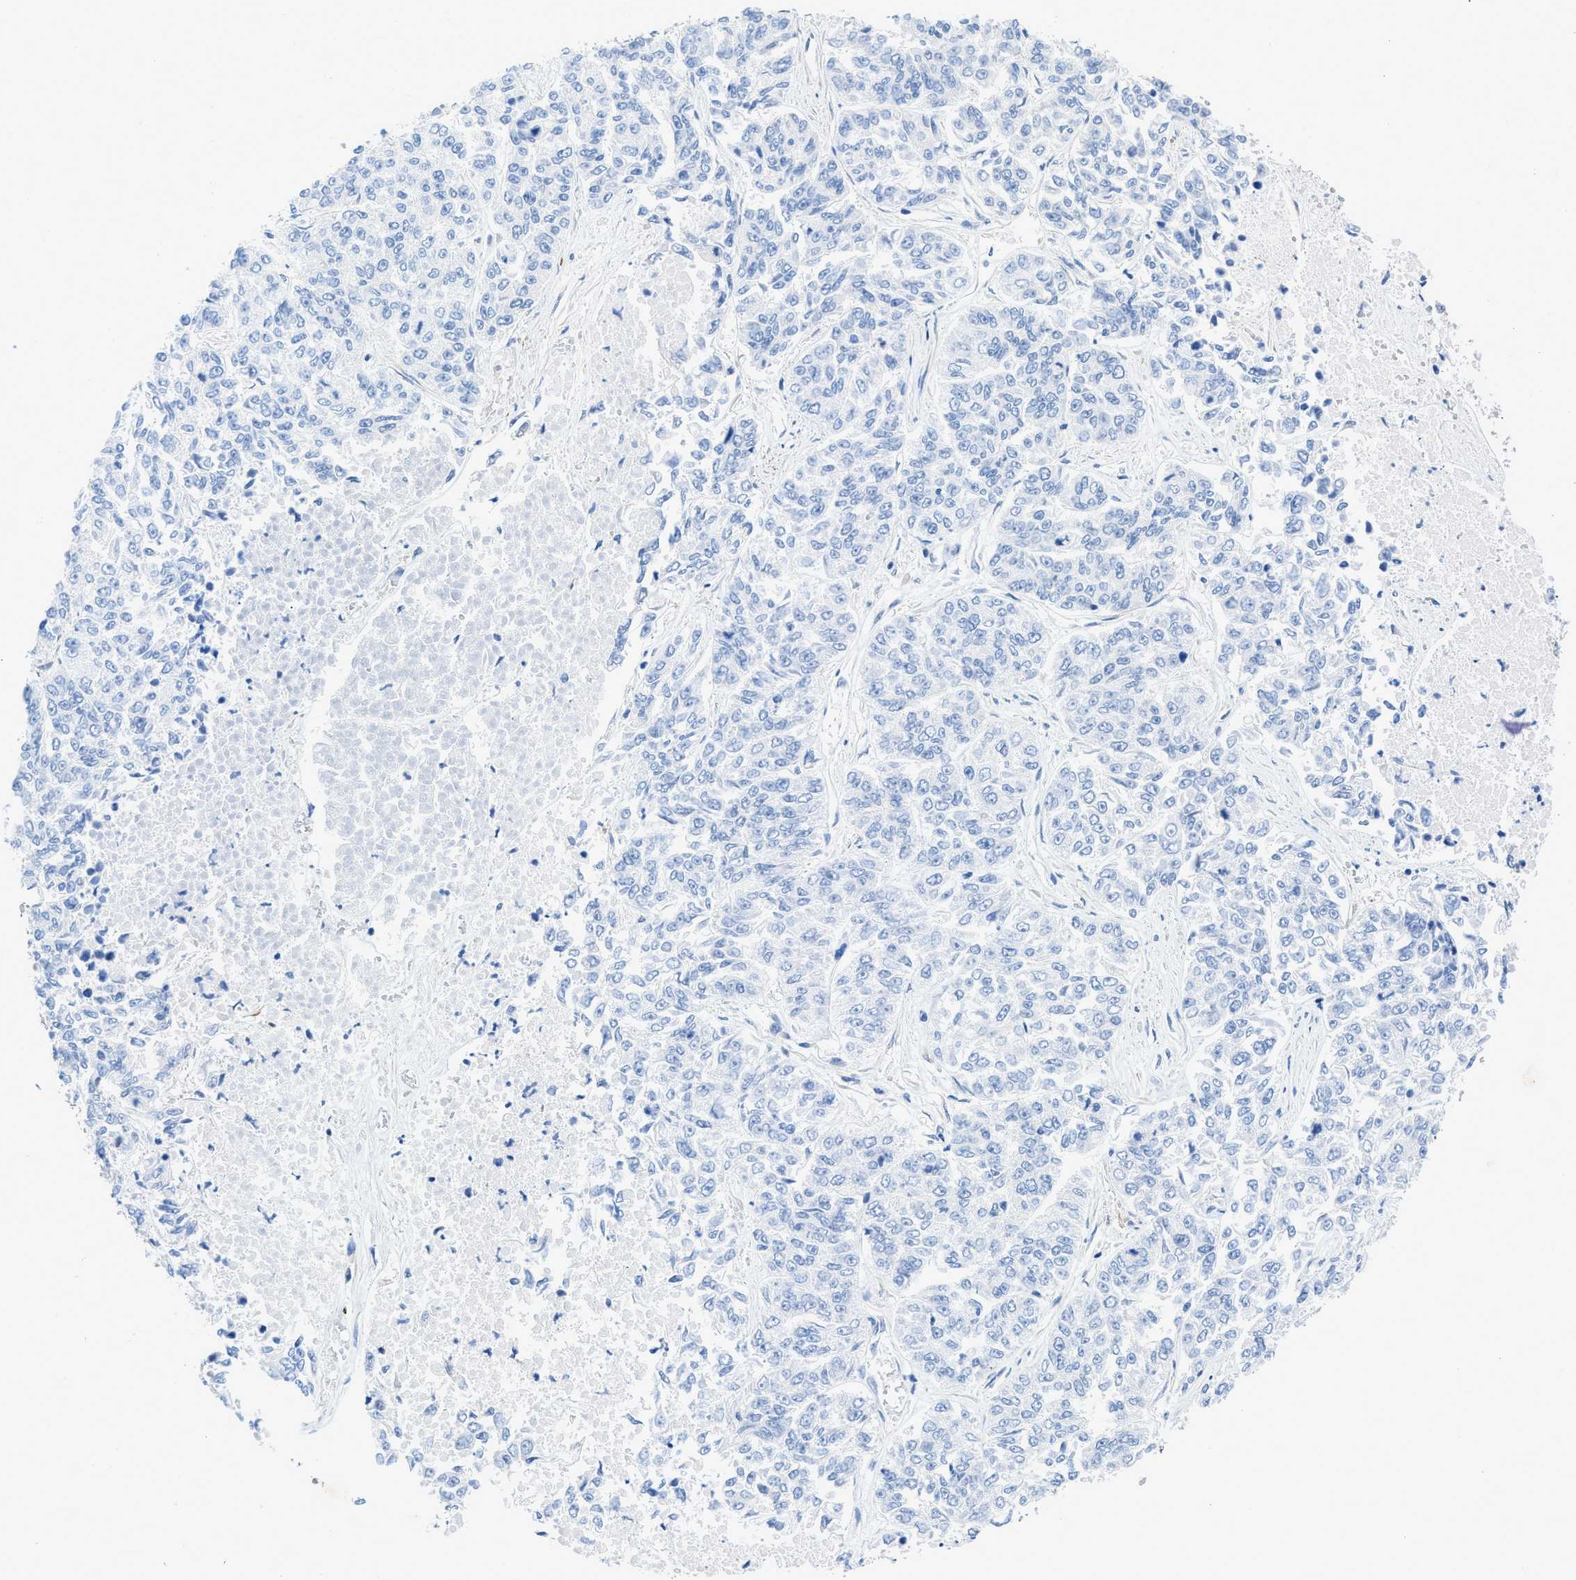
{"staining": {"intensity": "negative", "quantity": "none", "location": "none"}, "tissue": "lung cancer", "cell_type": "Tumor cells", "image_type": "cancer", "snomed": [{"axis": "morphology", "description": "Adenocarcinoma, NOS"}, {"axis": "topography", "description": "Lung"}], "caption": "Tumor cells show no significant protein expression in lung cancer.", "gene": "PDLIM5", "patient": {"sex": "male", "age": 84}}